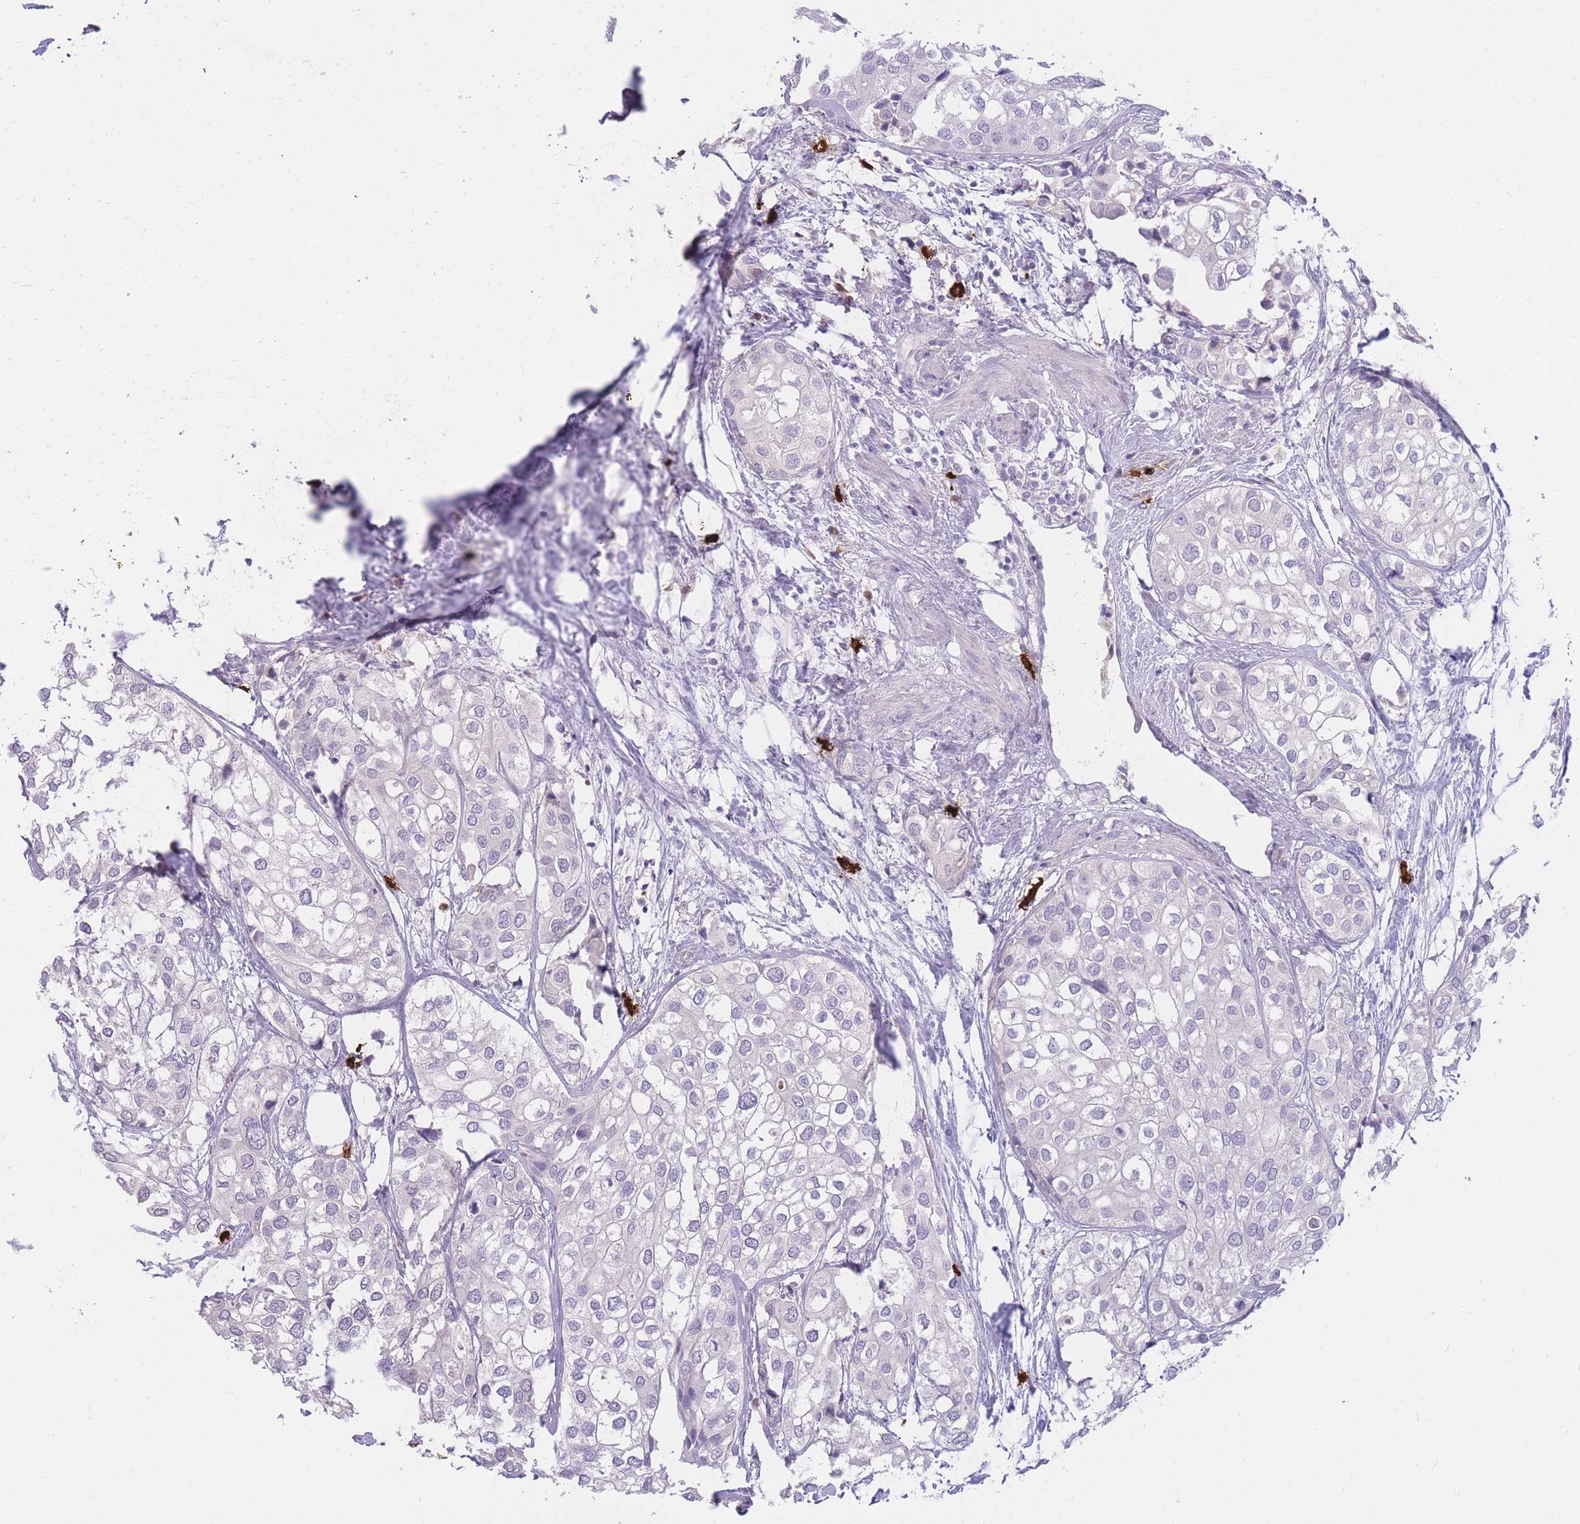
{"staining": {"intensity": "negative", "quantity": "none", "location": "none"}, "tissue": "urothelial cancer", "cell_type": "Tumor cells", "image_type": "cancer", "snomed": [{"axis": "morphology", "description": "Urothelial carcinoma, High grade"}, {"axis": "topography", "description": "Urinary bladder"}], "caption": "This is a histopathology image of IHC staining of urothelial cancer, which shows no positivity in tumor cells. (DAB immunohistochemistry (IHC) visualized using brightfield microscopy, high magnification).", "gene": "TPSD1", "patient": {"sex": "male", "age": 64}}